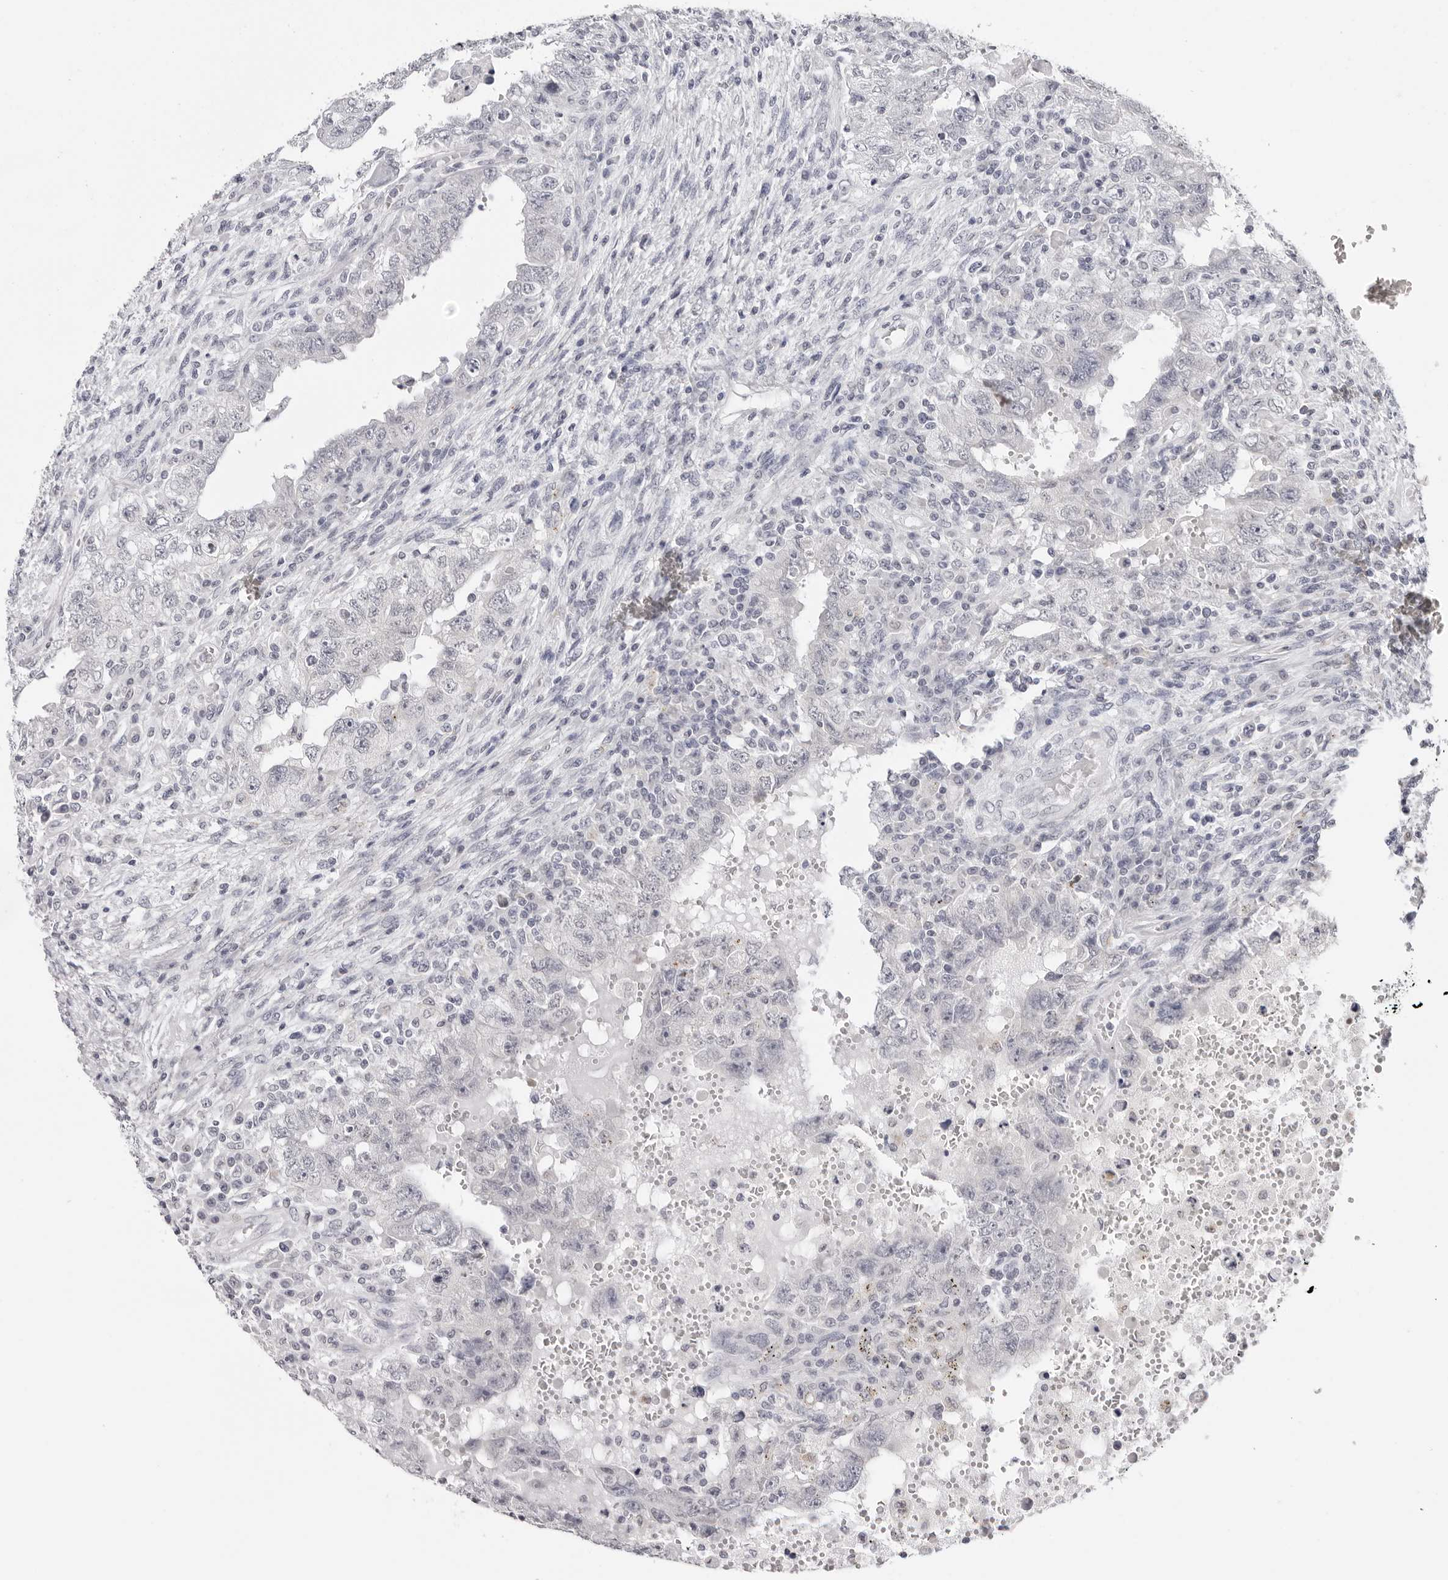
{"staining": {"intensity": "negative", "quantity": "none", "location": "none"}, "tissue": "testis cancer", "cell_type": "Tumor cells", "image_type": "cancer", "snomed": [{"axis": "morphology", "description": "Carcinoma, Embryonal, NOS"}, {"axis": "topography", "description": "Testis"}], "caption": "A histopathology image of human testis cancer (embryonal carcinoma) is negative for staining in tumor cells.", "gene": "PRUNE1", "patient": {"sex": "male", "age": 26}}